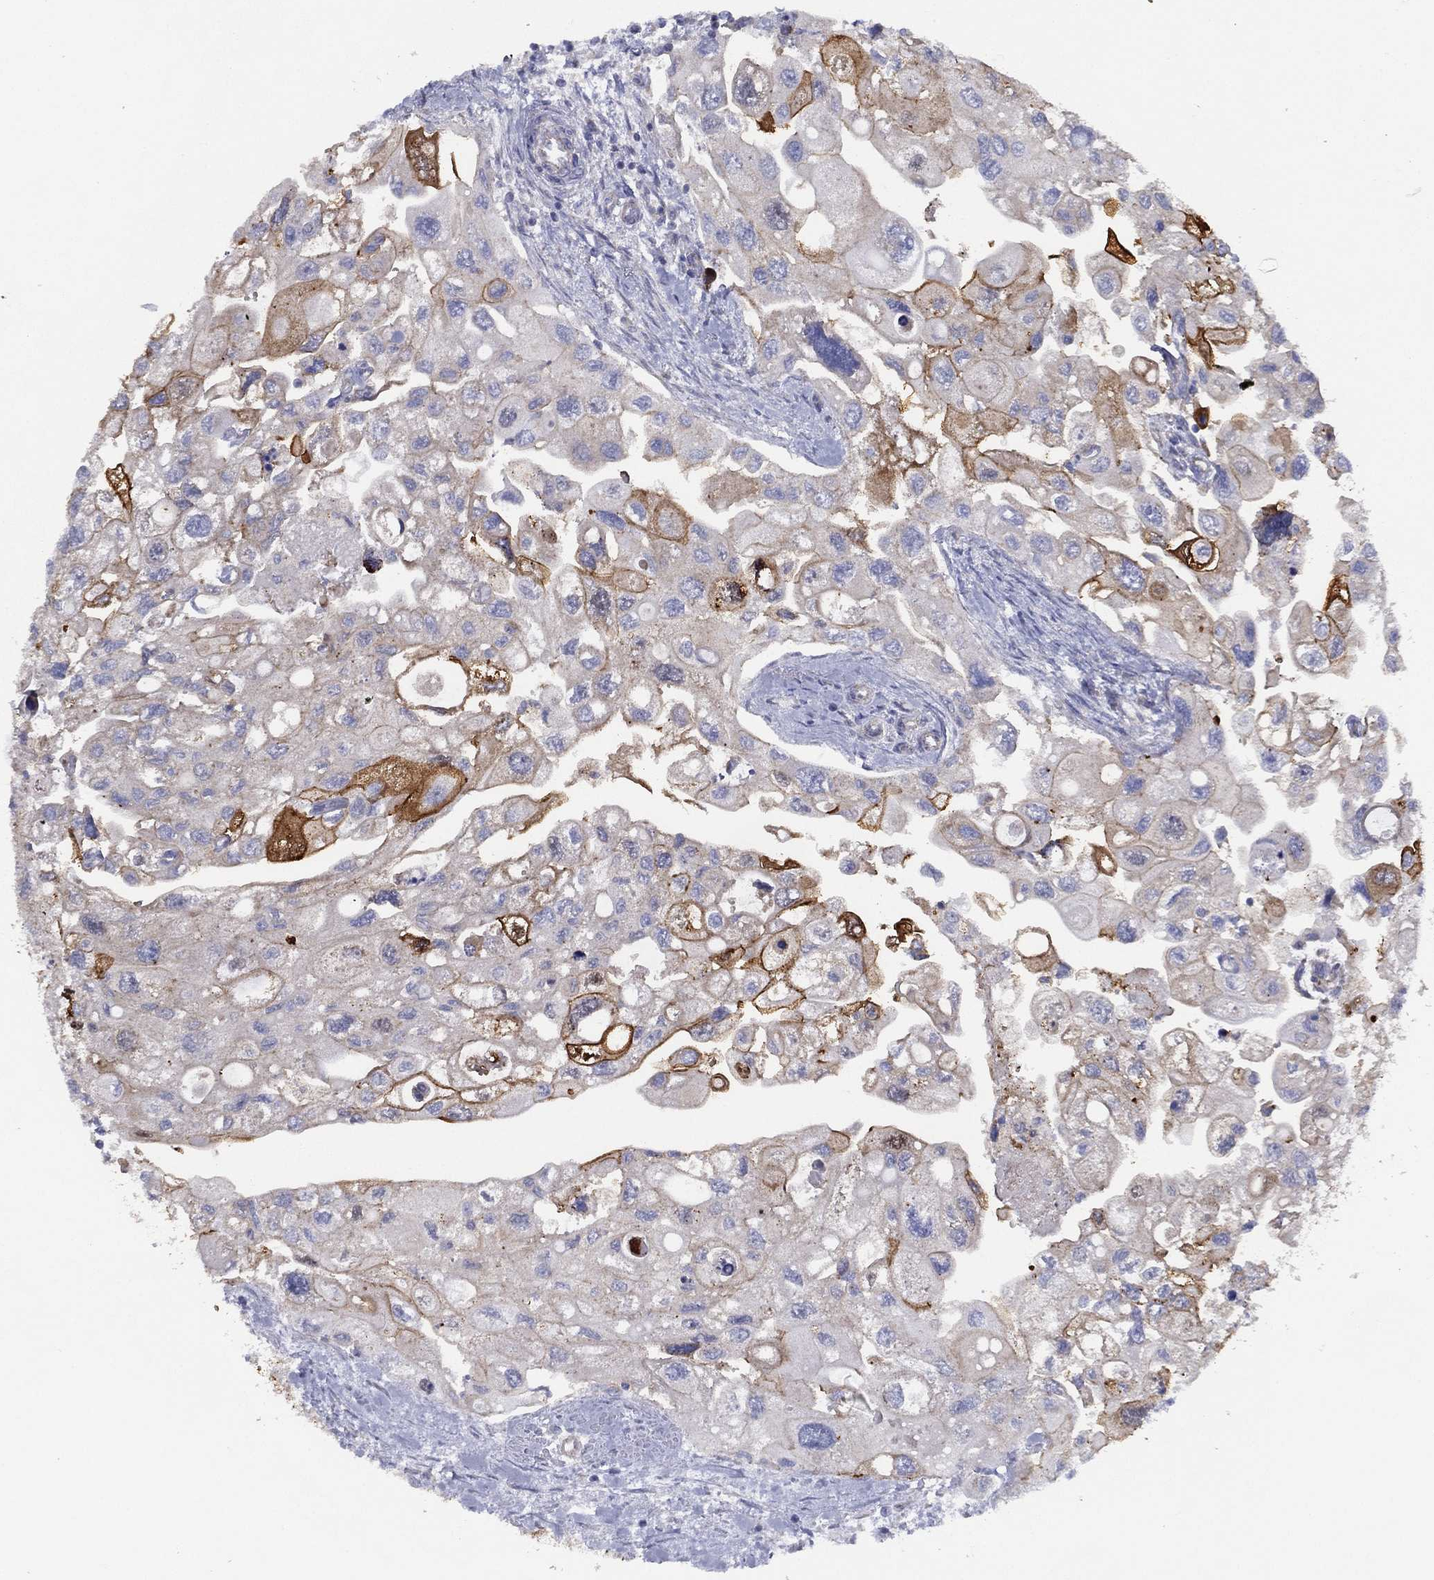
{"staining": {"intensity": "strong", "quantity": "<25%", "location": "cytoplasmic/membranous"}, "tissue": "urothelial cancer", "cell_type": "Tumor cells", "image_type": "cancer", "snomed": [{"axis": "morphology", "description": "Urothelial carcinoma, High grade"}, {"axis": "topography", "description": "Urinary bladder"}], "caption": "Immunohistochemistry (IHC) (DAB (3,3'-diaminobenzidine)) staining of human urothelial cancer exhibits strong cytoplasmic/membranous protein staining in approximately <25% of tumor cells.", "gene": "ZNF223", "patient": {"sex": "male", "age": 59}}